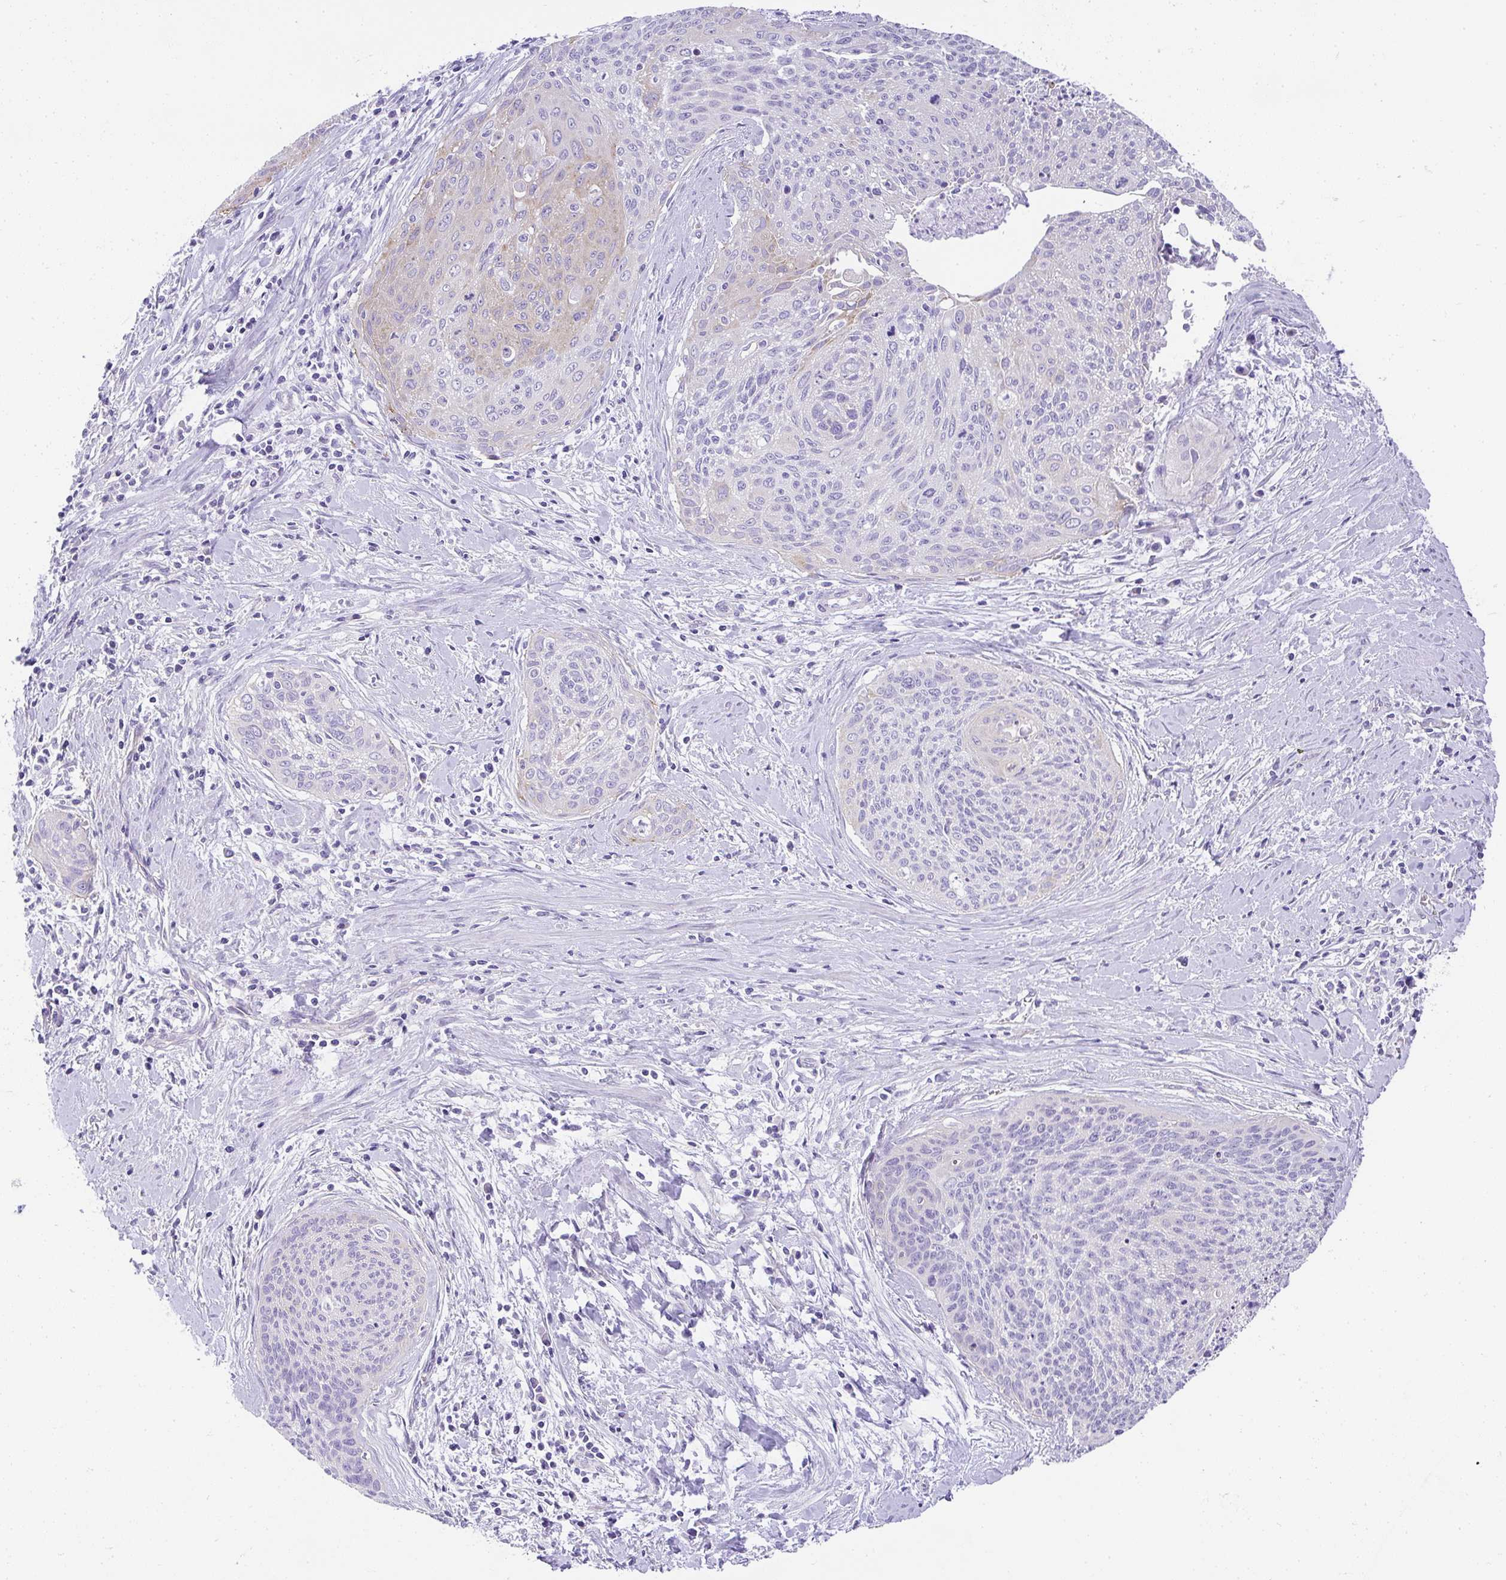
{"staining": {"intensity": "weak", "quantity": "<25%", "location": "cytoplasmic/membranous"}, "tissue": "cervical cancer", "cell_type": "Tumor cells", "image_type": "cancer", "snomed": [{"axis": "morphology", "description": "Squamous cell carcinoma, NOS"}, {"axis": "topography", "description": "Cervix"}], "caption": "Tumor cells are negative for protein expression in human cervical squamous cell carcinoma. (DAB (3,3'-diaminobenzidine) immunohistochemistry (IHC) with hematoxylin counter stain).", "gene": "PLPPR3", "patient": {"sex": "female", "age": 55}}